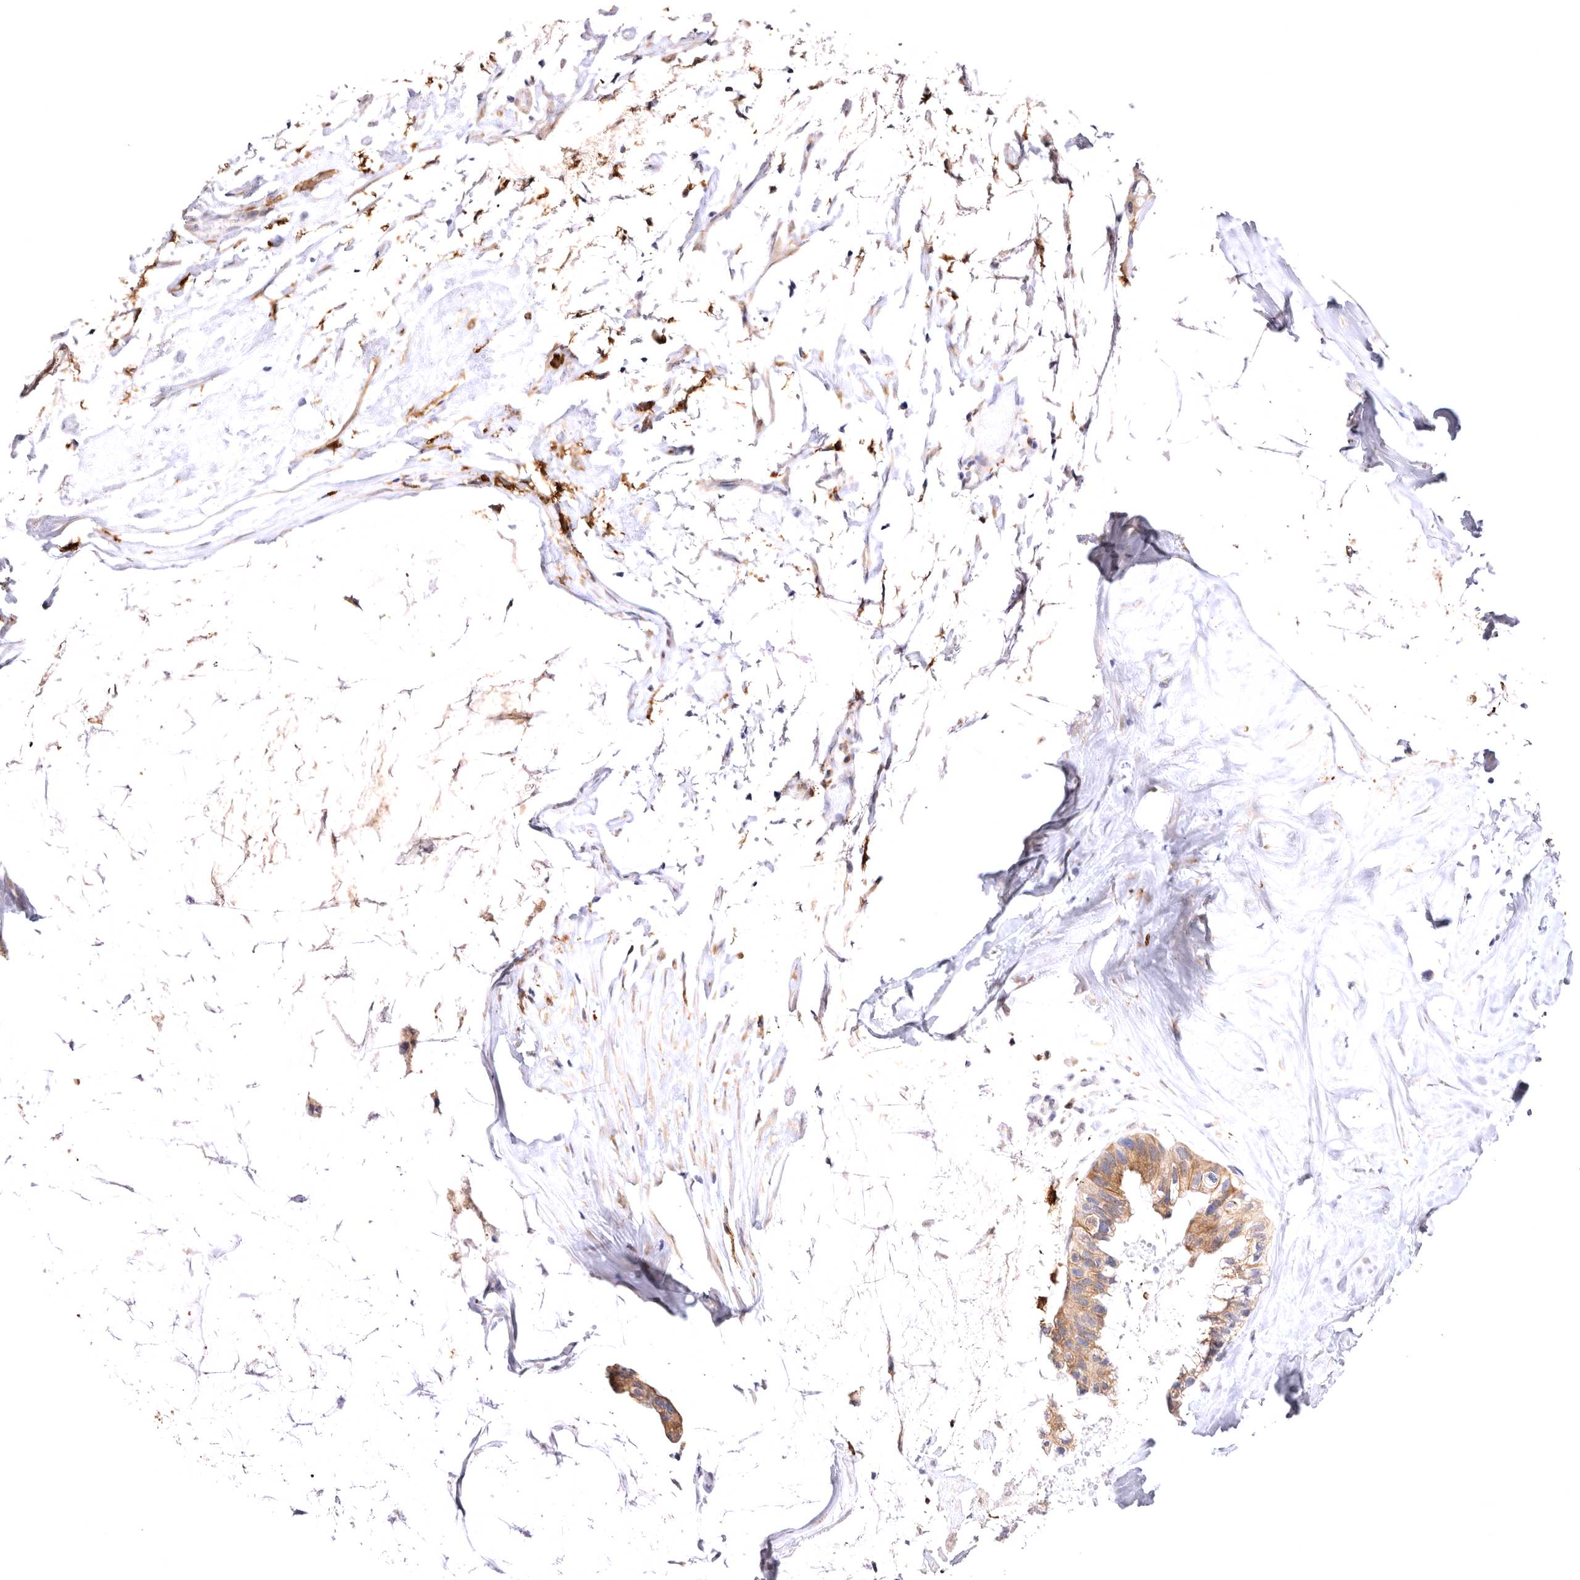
{"staining": {"intensity": "moderate", "quantity": ">75%", "location": "cytoplasmic/membranous"}, "tissue": "ovarian cancer", "cell_type": "Tumor cells", "image_type": "cancer", "snomed": [{"axis": "morphology", "description": "Cystadenocarcinoma, mucinous, NOS"}, {"axis": "topography", "description": "Ovary"}], "caption": "The micrograph demonstrates staining of ovarian cancer (mucinous cystadenocarcinoma), revealing moderate cytoplasmic/membranous protein positivity (brown color) within tumor cells.", "gene": "VPS45", "patient": {"sex": "female", "age": 39}}